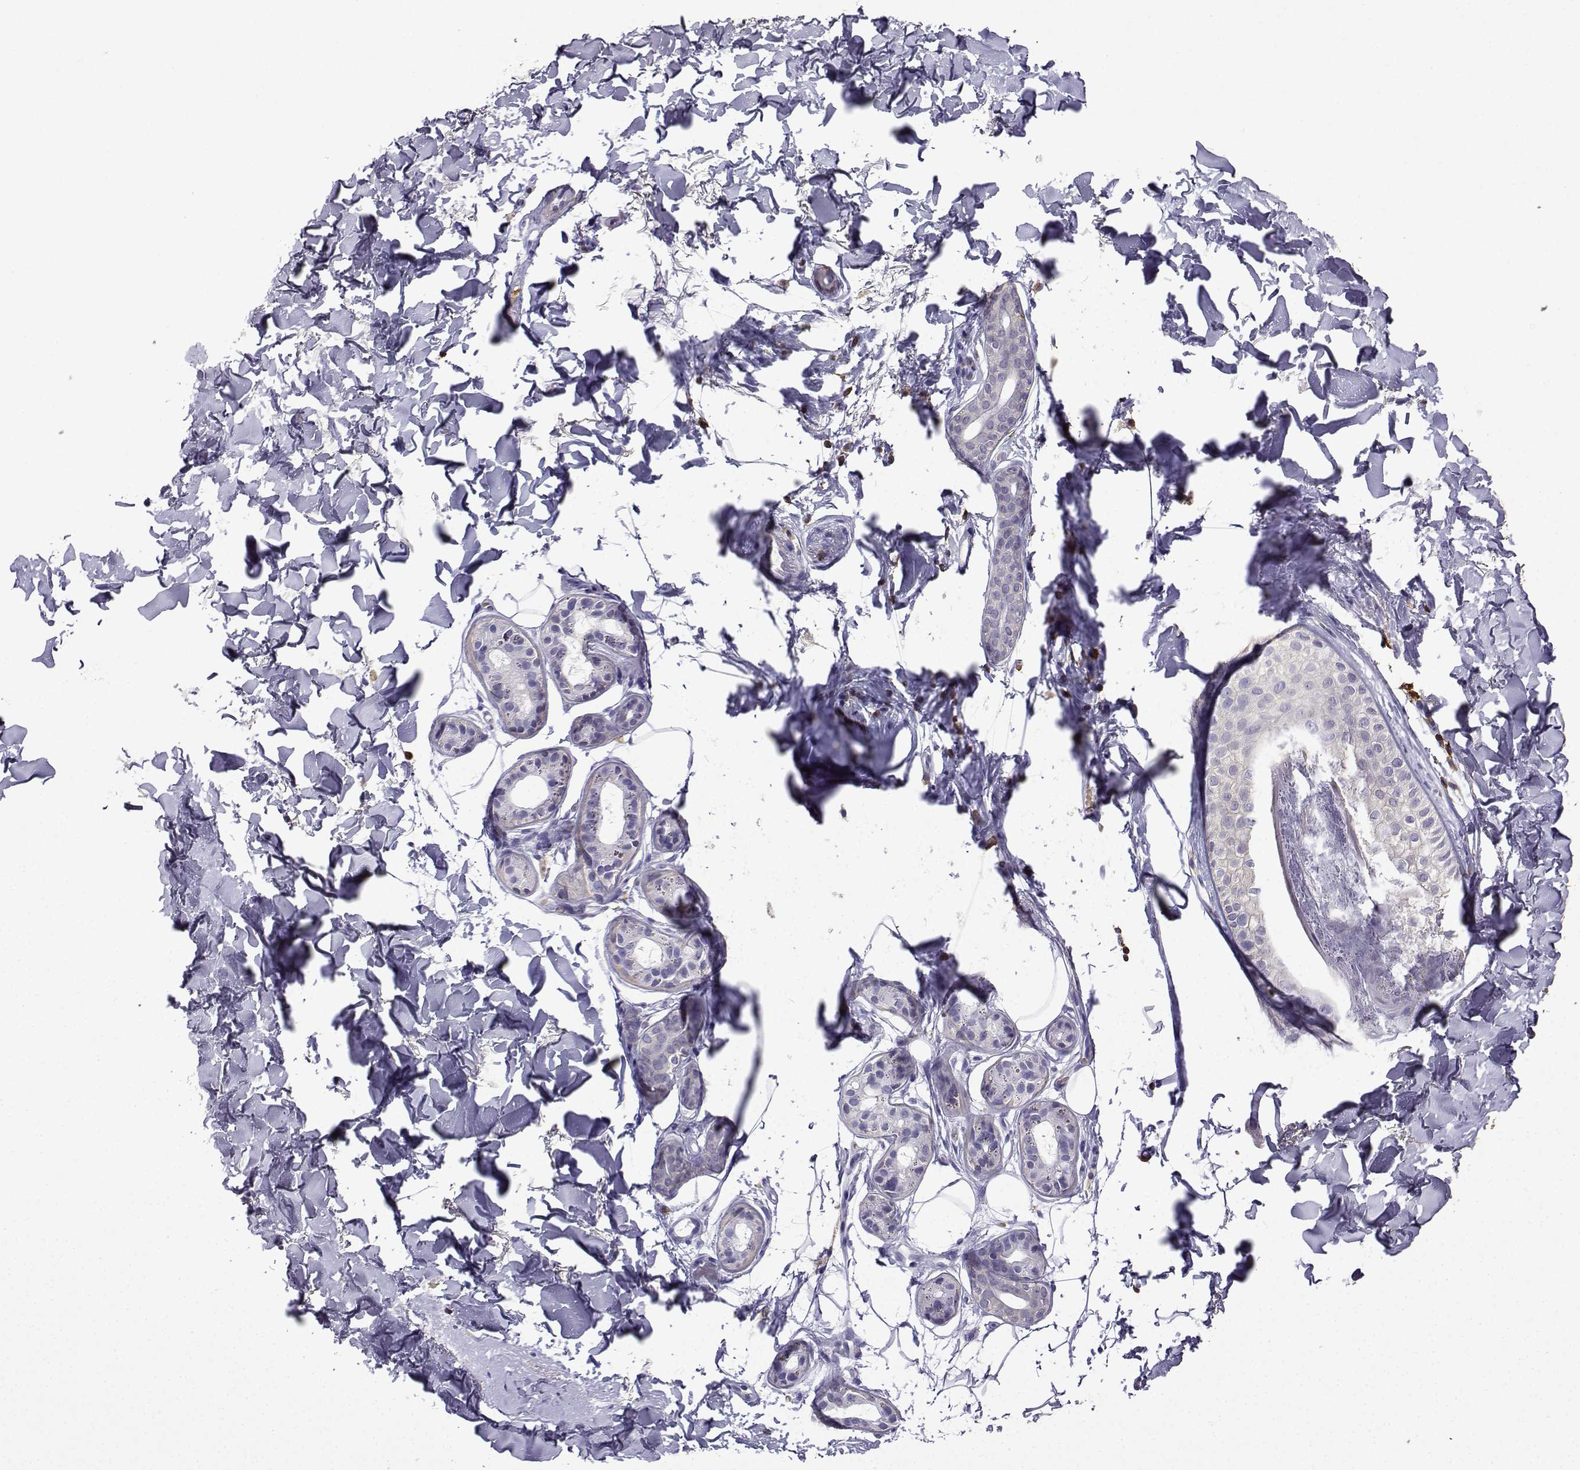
{"staining": {"intensity": "negative", "quantity": "none", "location": "none"}, "tissue": "skin cancer", "cell_type": "Tumor cells", "image_type": "cancer", "snomed": [{"axis": "morphology", "description": "Normal tissue, NOS"}, {"axis": "morphology", "description": "Basal cell carcinoma"}, {"axis": "topography", "description": "Skin"}], "caption": "Skin cancer was stained to show a protein in brown. There is no significant positivity in tumor cells. Brightfield microscopy of IHC stained with DAB (3,3'-diaminobenzidine) (brown) and hematoxylin (blue), captured at high magnification.", "gene": "DOCK10", "patient": {"sex": "male", "age": 84}}